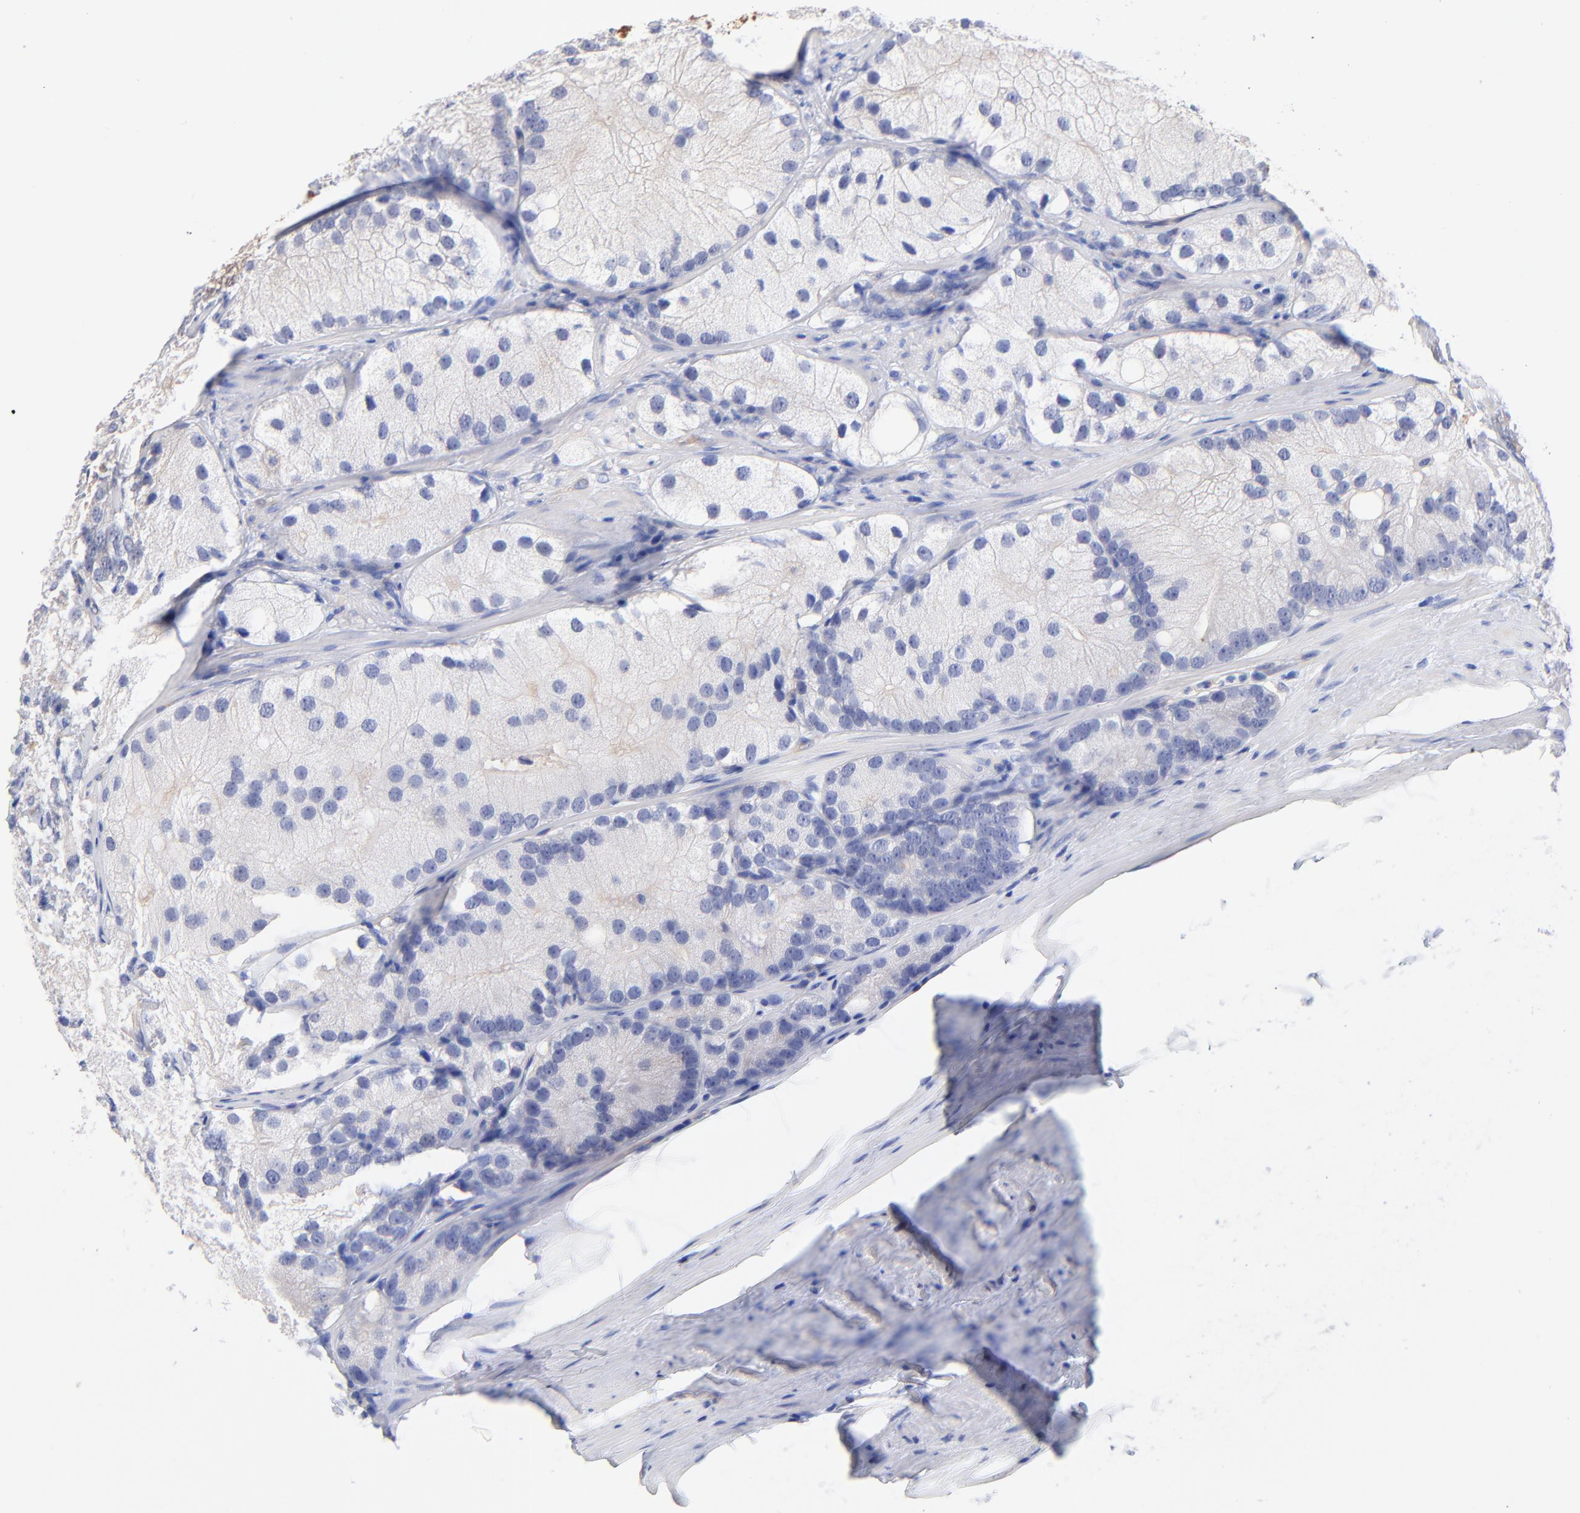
{"staining": {"intensity": "weak", "quantity": "<25%", "location": "cytoplasmic/membranous"}, "tissue": "prostate cancer", "cell_type": "Tumor cells", "image_type": "cancer", "snomed": [{"axis": "morphology", "description": "Adenocarcinoma, Low grade"}, {"axis": "topography", "description": "Prostate"}], "caption": "DAB (3,3'-diaminobenzidine) immunohistochemical staining of human prostate cancer displays no significant positivity in tumor cells.", "gene": "SLC44A2", "patient": {"sex": "male", "age": 69}}